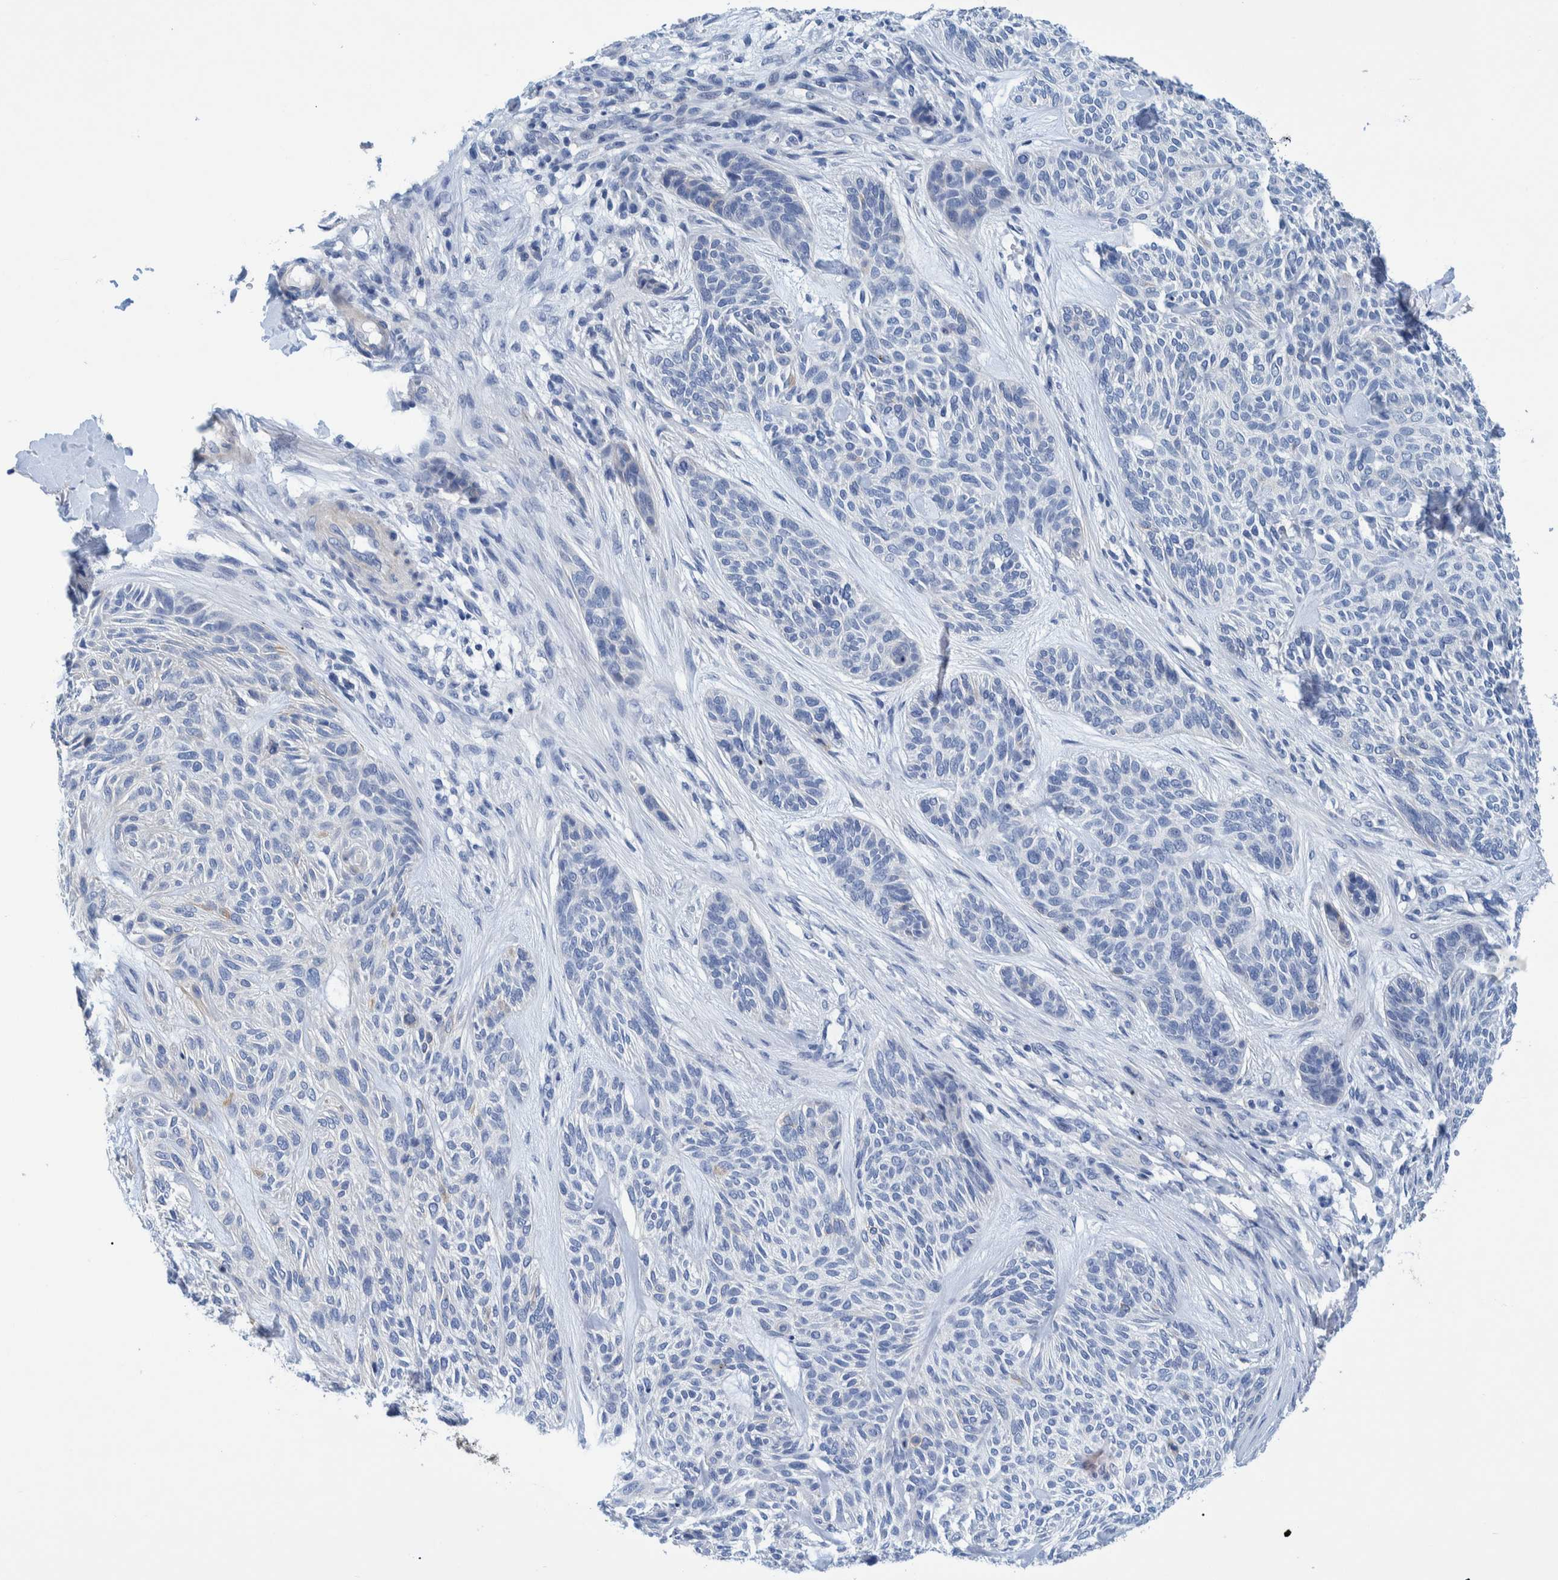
{"staining": {"intensity": "negative", "quantity": "none", "location": "none"}, "tissue": "skin cancer", "cell_type": "Tumor cells", "image_type": "cancer", "snomed": [{"axis": "morphology", "description": "Basal cell carcinoma"}, {"axis": "topography", "description": "Skin"}], "caption": "DAB immunohistochemical staining of human skin cancer exhibits no significant positivity in tumor cells.", "gene": "MKS1", "patient": {"sex": "male", "age": 55}}